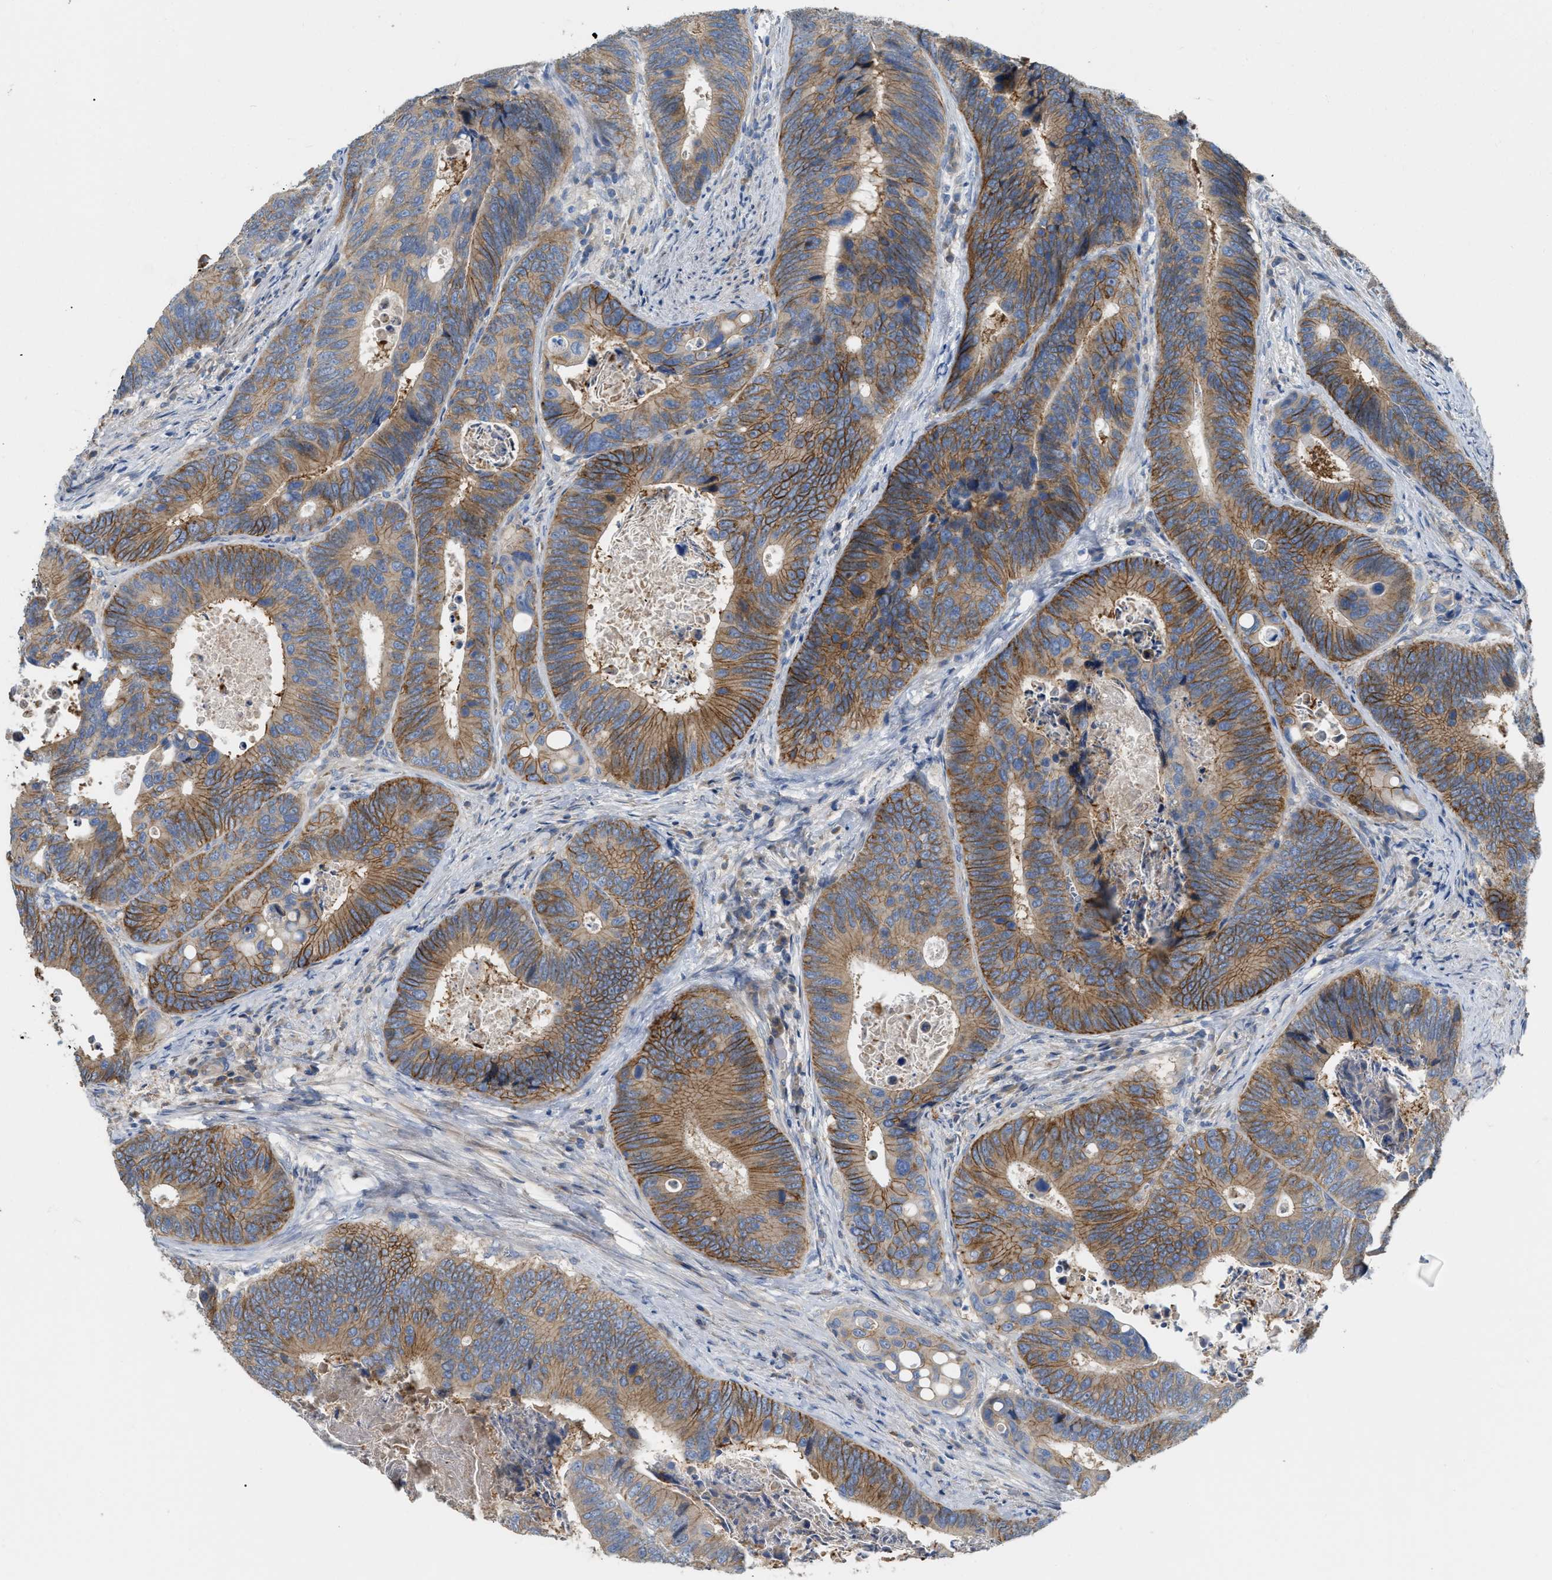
{"staining": {"intensity": "moderate", "quantity": ">75%", "location": "cytoplasmic/membranous"}, "tissue": "colorectal cancer", "cell_type": "Tumor cells", "image_type": "cancer", "snomed": [{"axis": "morphology", "description": "Inflammation, NOS"}, {"axis": "morphology", "description": "Adenocarcinoma, NOS"}, {"axis": "topography", "description": "Colon"}], "caption": "This histopathology image shows immunohistochemistry (IHC) staining of human adenocarcinoma (colorectal), with medium moderate cytoplasmic/membranous expression in about >75% of tumor cells.", "gene": "DHX58", "patient": {"sex": "male", "age": 72}}